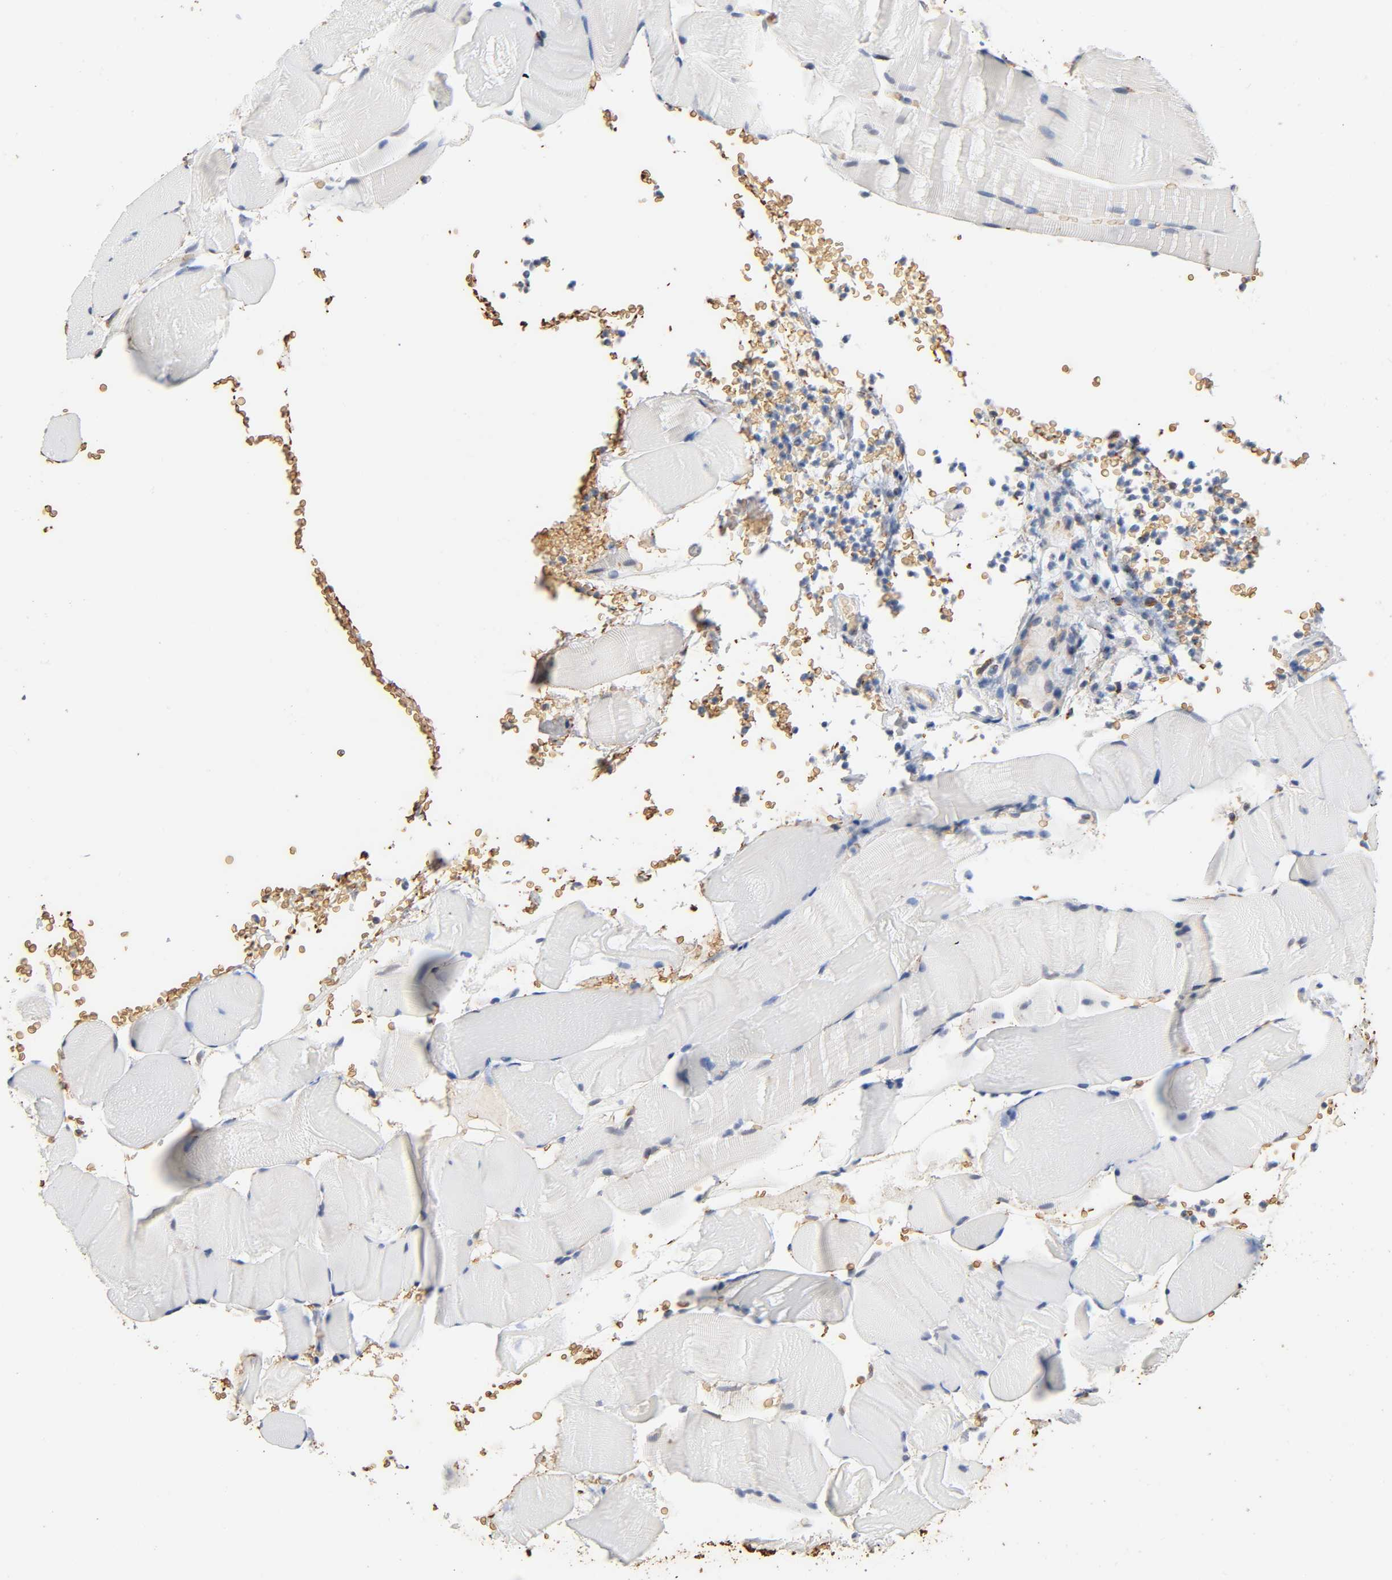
{"staining": {"intensity": "negative", "quantity": "none", "location": "none"}, "tissue": "skeletal muscle", "cell_type": "Myocytes", "image_type": "normal", "snomed": [{"axis": "morphology", "description": "Normal tissue, NOS"}, {"axis": "topography", "description": "Skeletal muscle"}], "caption": "Human skeletal muscle stained for a protein using immunohistochemistry (IHC) reveals no staining in myocytes.", "gene": "UCKL1", "patient": {"sex": "male", "age": 62}}